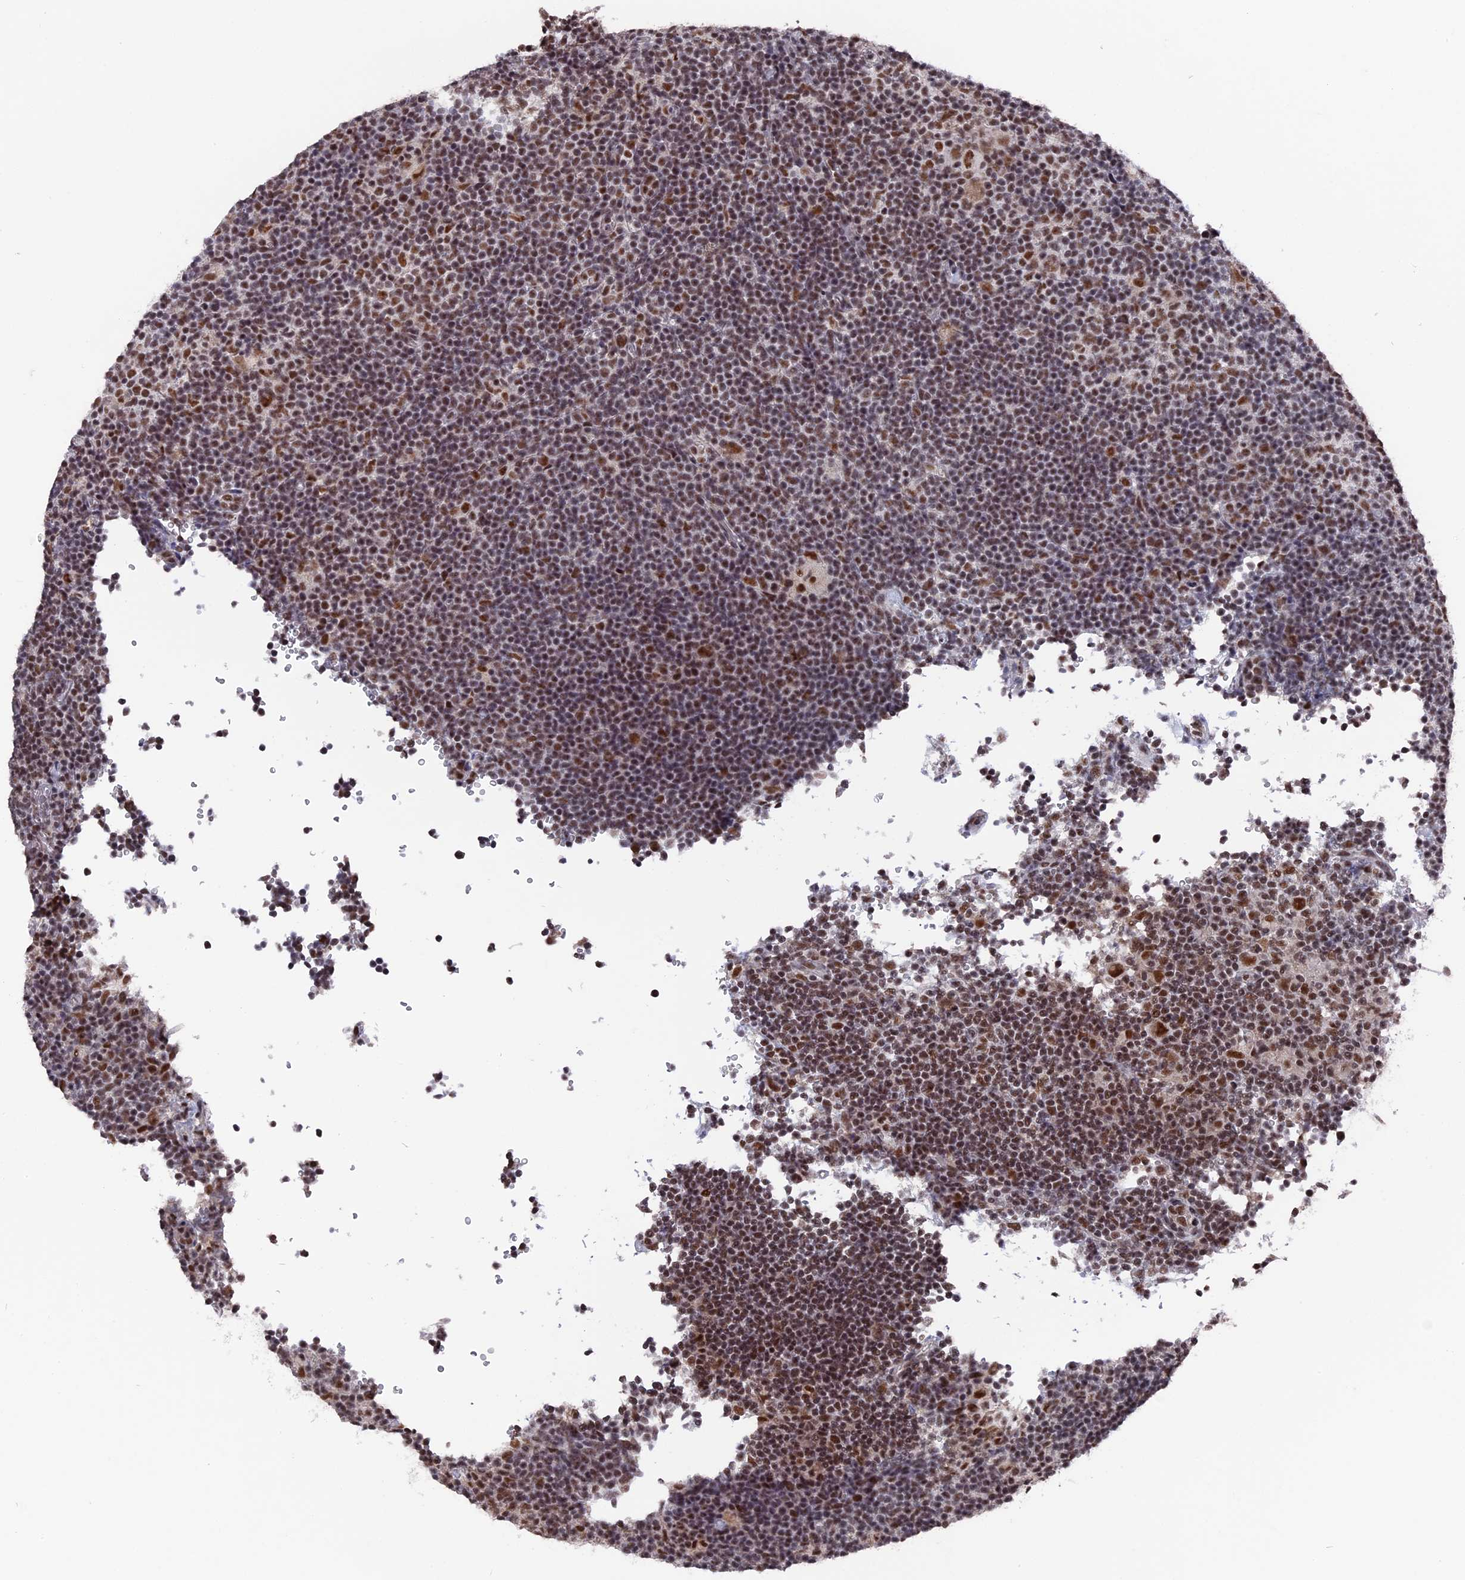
{"staining": {"intensity": "strong", "quantity": ">75%", "location": "nuclear"}, "tissue": "lymphoma", "cell_type": "Tumor cells", "image_type": "cancer", "snomed": [{"axis": "morphology", "description": "Hodgkin's disease, NOS"}, {"axis": "topography", "description": "Lymph node"}], "caption": "Immunohistochemistry image of Hodgkin's disease stained for a protein (brown), which reveals high levels of strong nuclear staining in about >75% of tumor cells.", "gene": "SF3A2", "patient": {"sex": "female", "age": 57}}